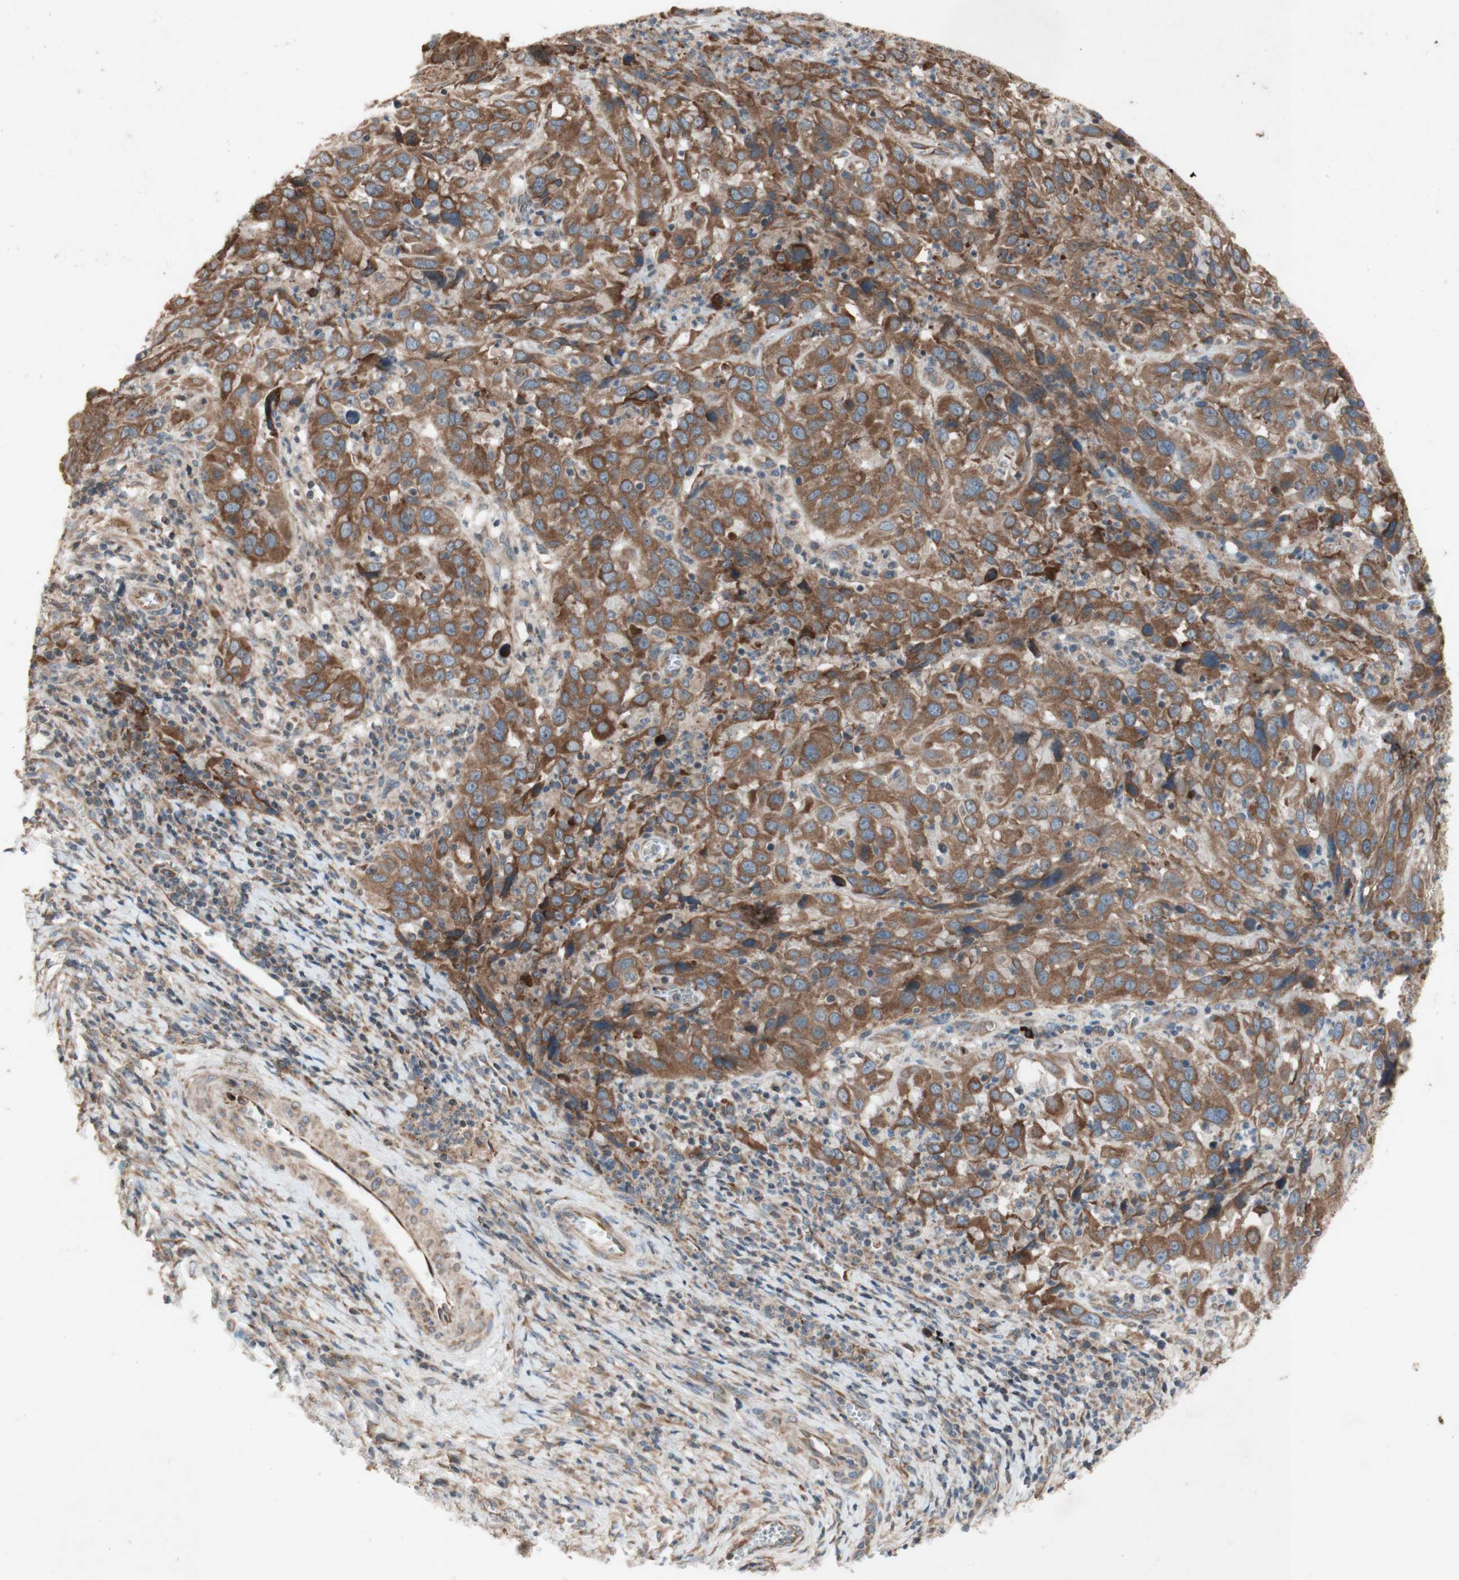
{"staining": {"intensity": "moderate", "quantity": ">75%", "location": "cytoplasmic/membranous"}, "tissue": "cervical cancer", "cell_type": "Tumor cells", "image_type": "cancer", "snomed": [{"axis": "morphology", "description": "Squamous cell carcinoma, NOS"}, {"axis": "topography", "description": "Cervix"}], "caption": "Tumor cells show moderate cytoplasmic/membranous positivity in approximately >75% of cells in cervical squamous cell carcinoma. The staining is performed using DAB (3,3'-diaminobenzidine) brown chromogen to label protein expression. The nuclei are counter-stained blue using hematoxylin.", "gene": "SOCS2", "patient": {"sex": "female", "age": 32}}